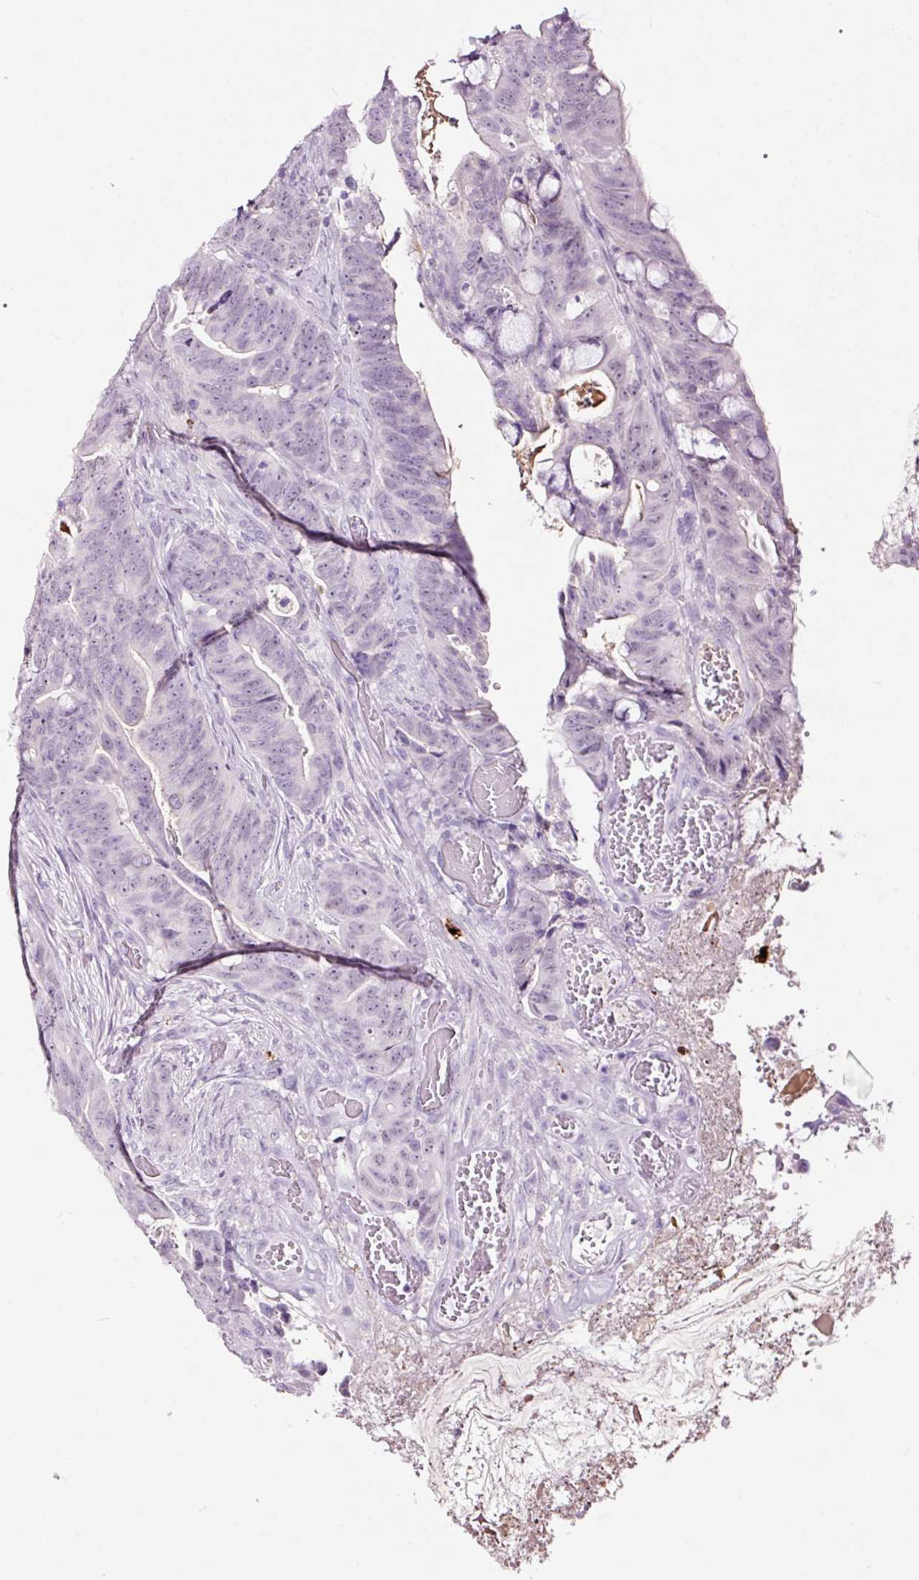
{"staining": {"intensity": "negative", "quantity": "none", "location": "none"}, "tissue": "colorectal cancer", "cell_type": "Tumor cells", "image_type": "cancer", "snomed": [{"axis": "morphology", "description": "Adenocarcinoma, NOS"}, {"axis": "topography", "description": "Colon"}], "caption": "This is an IHC histopathology image of human colorectal cancer. There is no expression in tumor cells.", "gene": "LAMP3", "patient": {"sex": "female", "age": 82}}